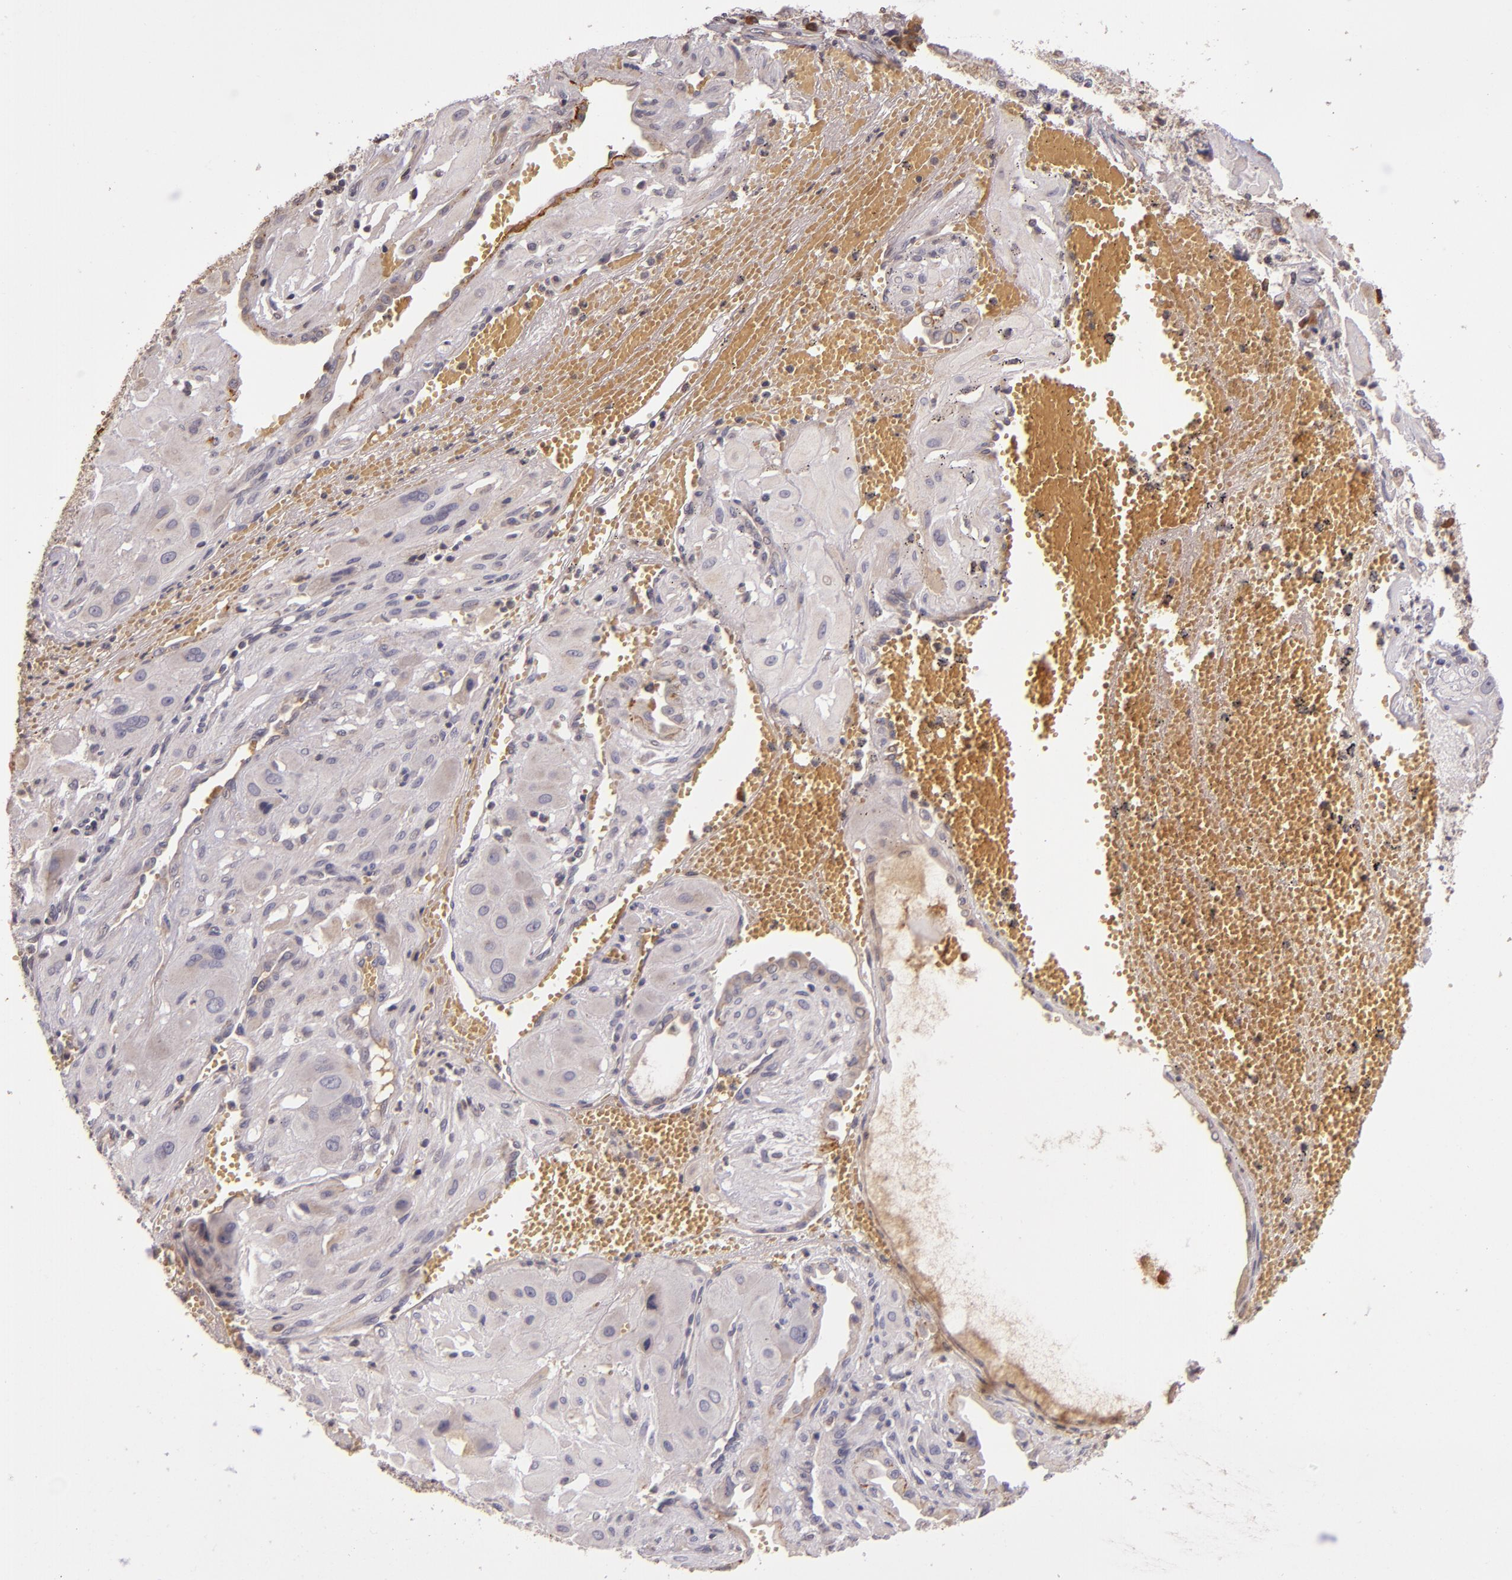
{"staining": {"intensity": "negative", "quantity": "none", "location": "none"}, "tissue": "cervical cancer", "cell_type": "Tumor cells", "image_type": "cancer", "snomed": [{"axis": "morphology", "description": "Squamous cell carcinoma, NOS"}, {"axis": "topography", "description": "Cervix"}], "caption": "Immunohistochemical staining of cervical cancer (squamous cell carcinoma) reveals no significant positivity in tumor cells. Brightfield microscopy of immunohistochemistry (IHC) stained with DAB (3,3'-diaminobenzidine) (brown) and hematoxylin (blue), captured at high magnification.", "gene": "ABL1", "patient": {"sex": "female", "age": 34}}